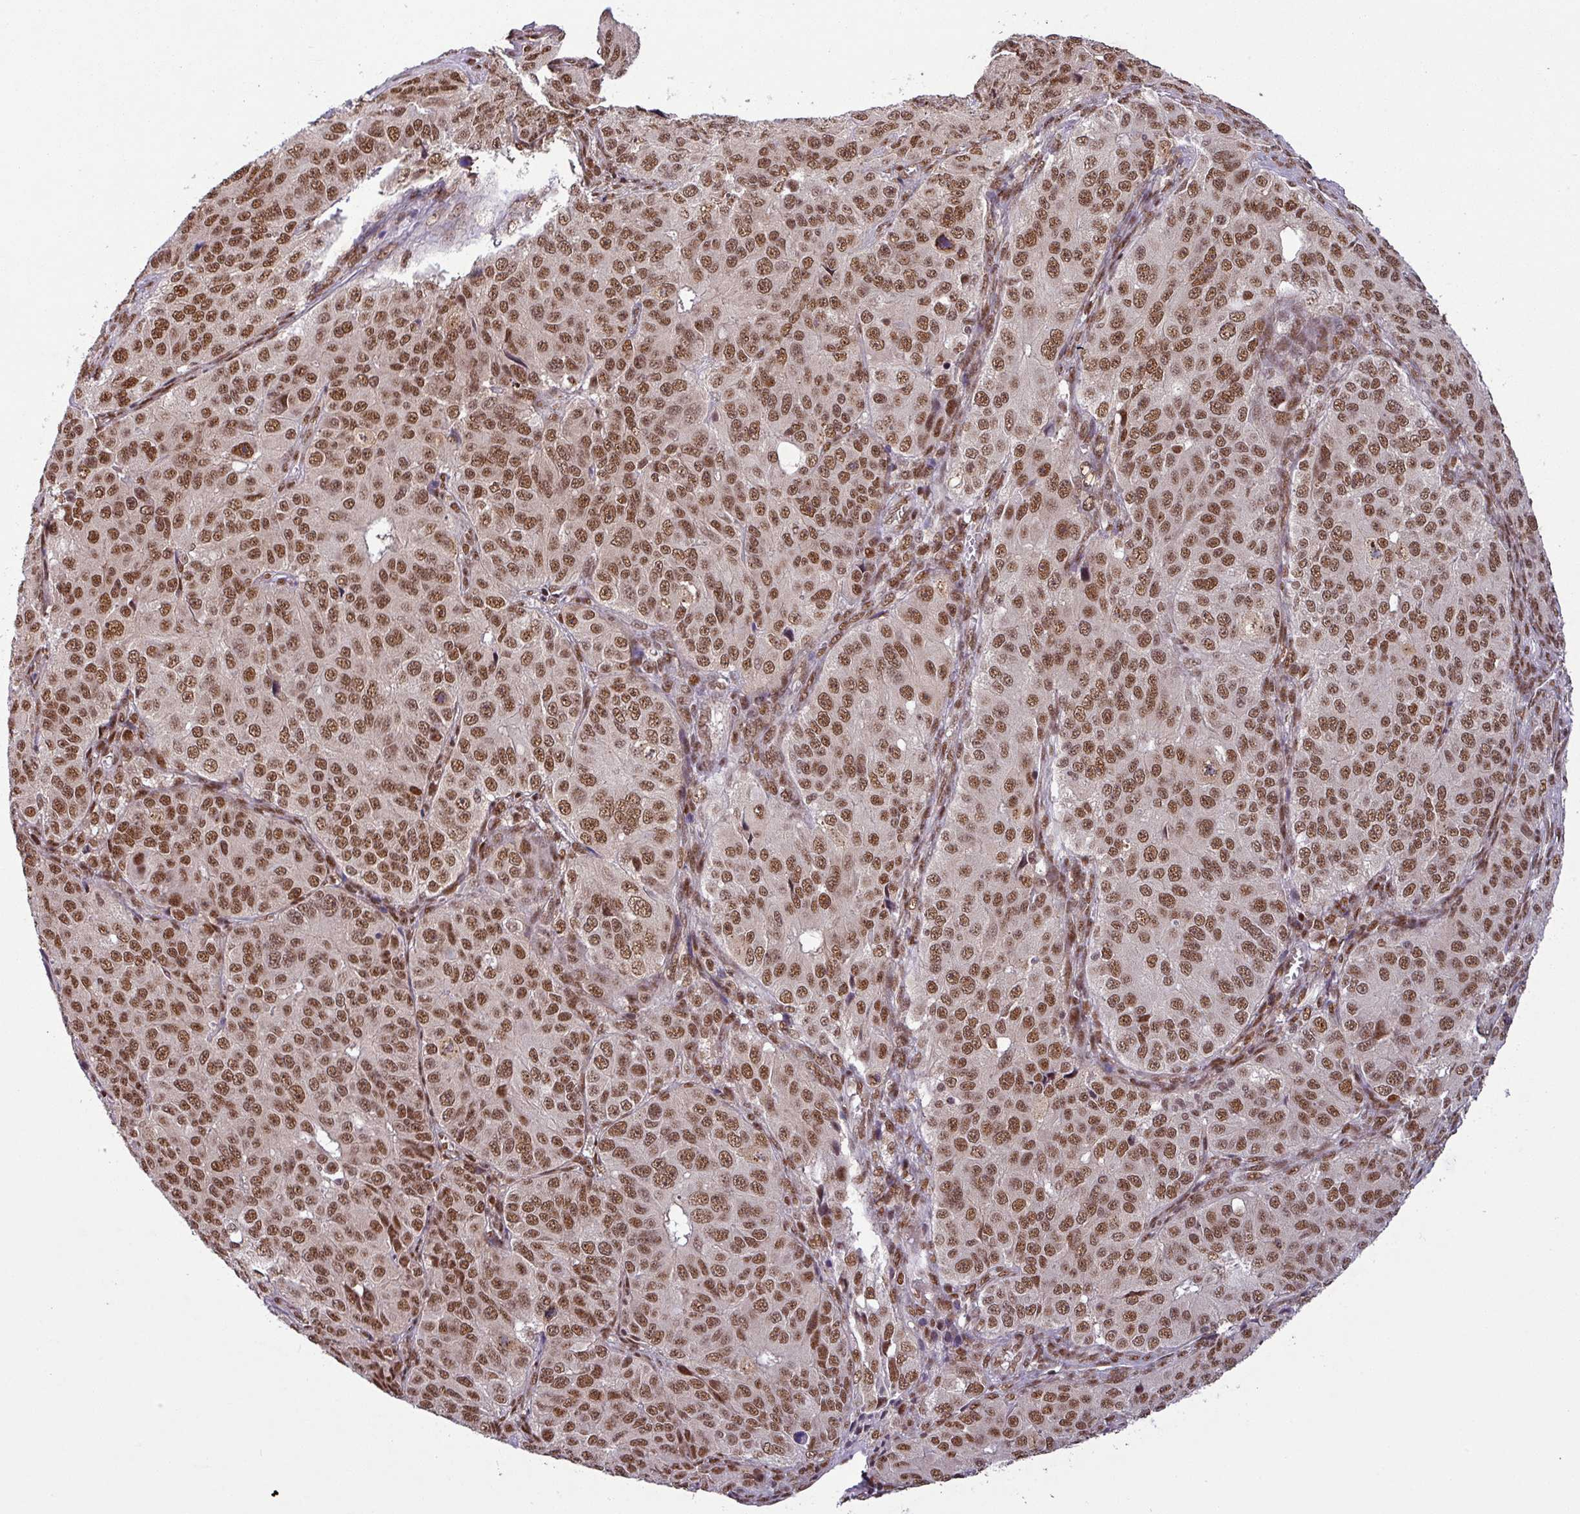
{"staining": {"intensity": "strong", "quantity": ">75%", "location": "nuclear"}, "tissue": "ovarian cancer", "cell_type": "Tumor cells", "image_type": "cancer", "snomed": [{"axis": "morphology", "description": "Carcinoma, endometroid"}, {"axis": "topography", "description": "Ovary"}], "caption": "About >75% of tumor cells in human ovarian cancer show strong nuclear protein staining as visualized by brown immunohistochemical staining.", "gene": "SRSF2", "patient": {"sex": "female", "age": 51}}